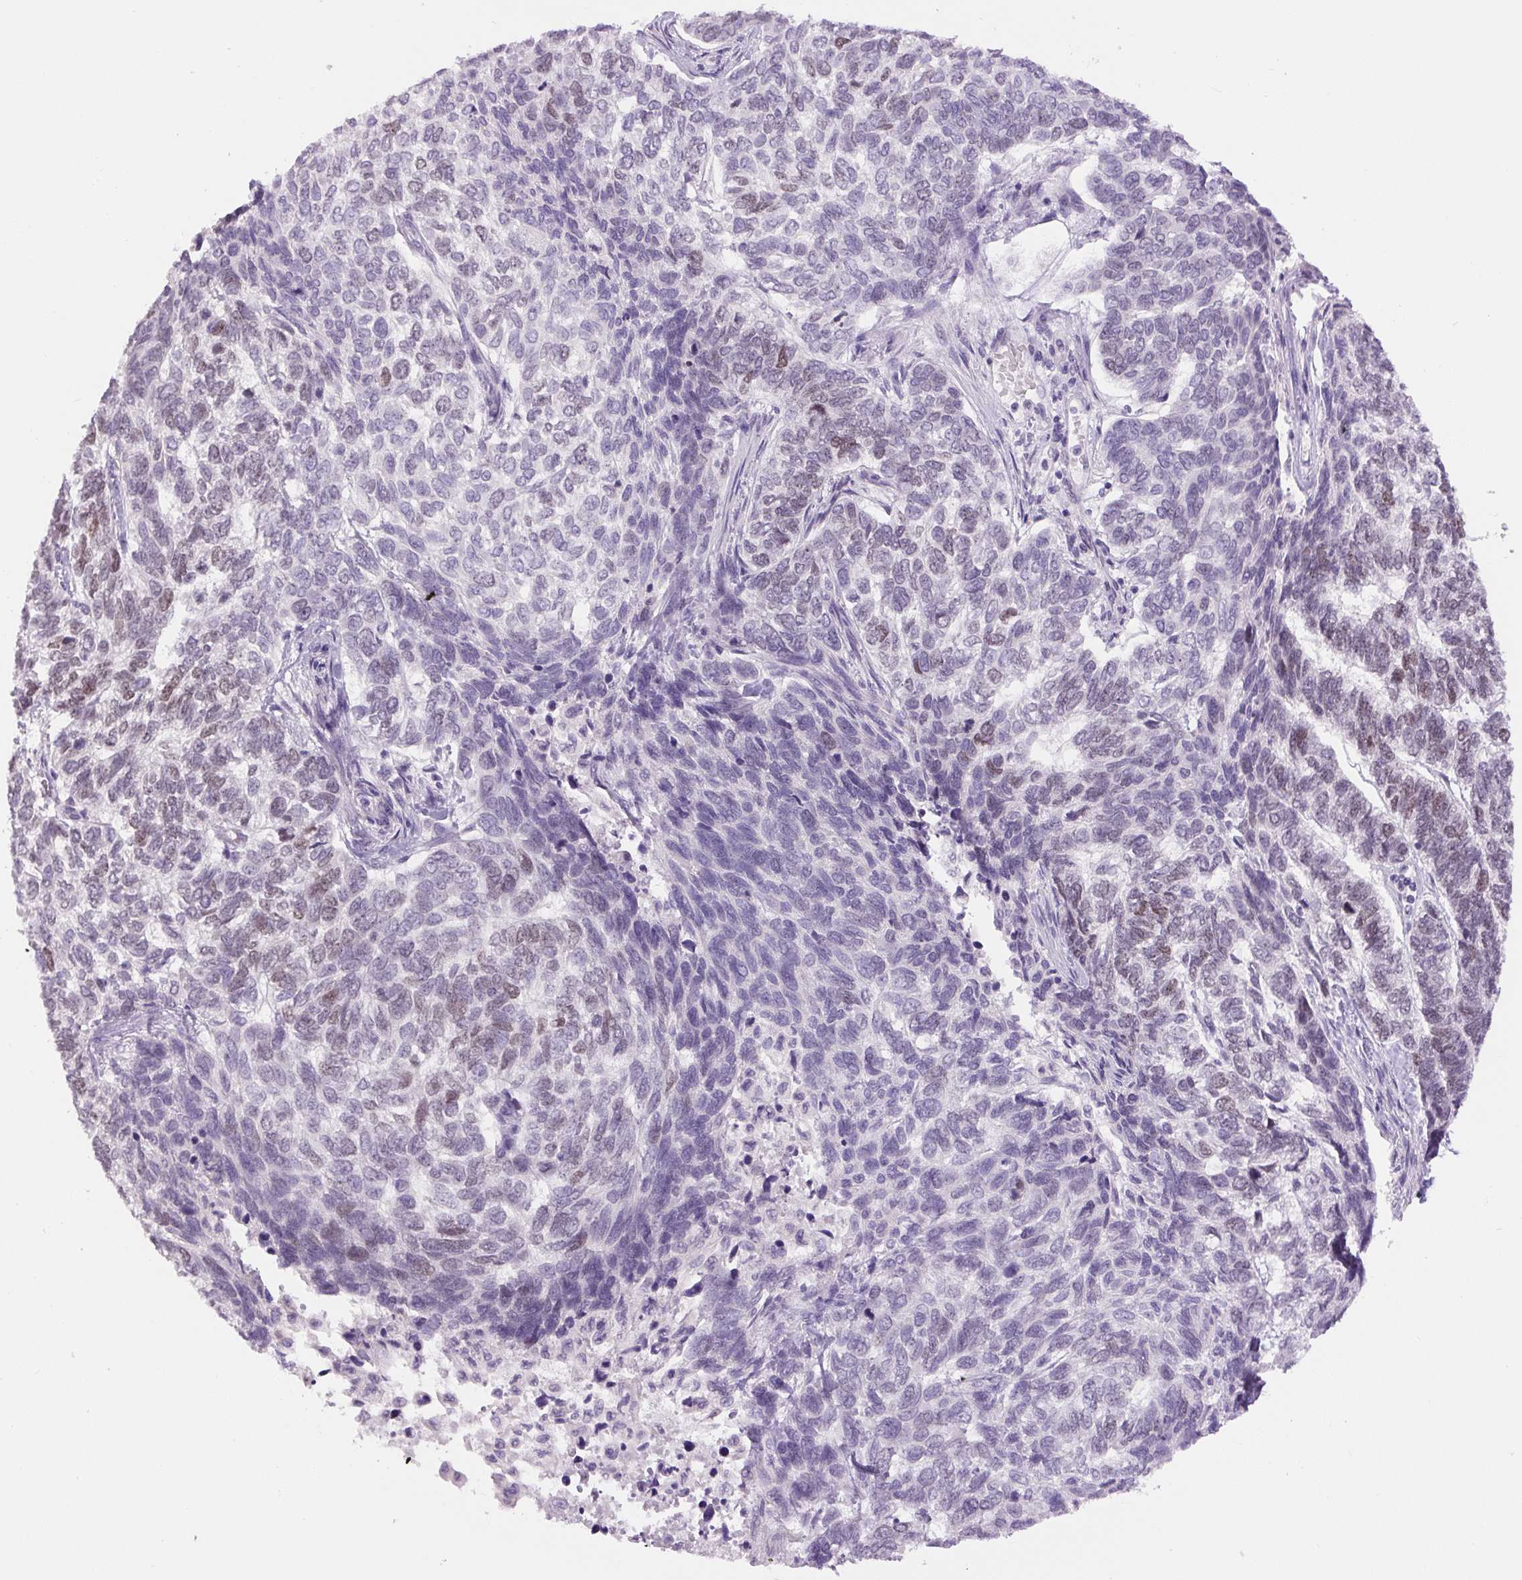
{"staining": {"intensity": "weak", "quantity": "25%-75%", "location": "nuclear"}, "tissue": "skin cancer", "cell_type": "Tumor cells", "image_type": "cancer", "snomed": [{"axis": "morphology", "description": "Basal cell carcinoma"}, {"axis": "topography", "description": "Skin"}], "caption": "Skin cancer stained for a protein displays weak nuclear positivity in tumor cells. (brown staining indicates protein expression, while blue staining denotes nuclei).", "gene": "SIX1", "patient": {"sex": "female", "age": 65}}